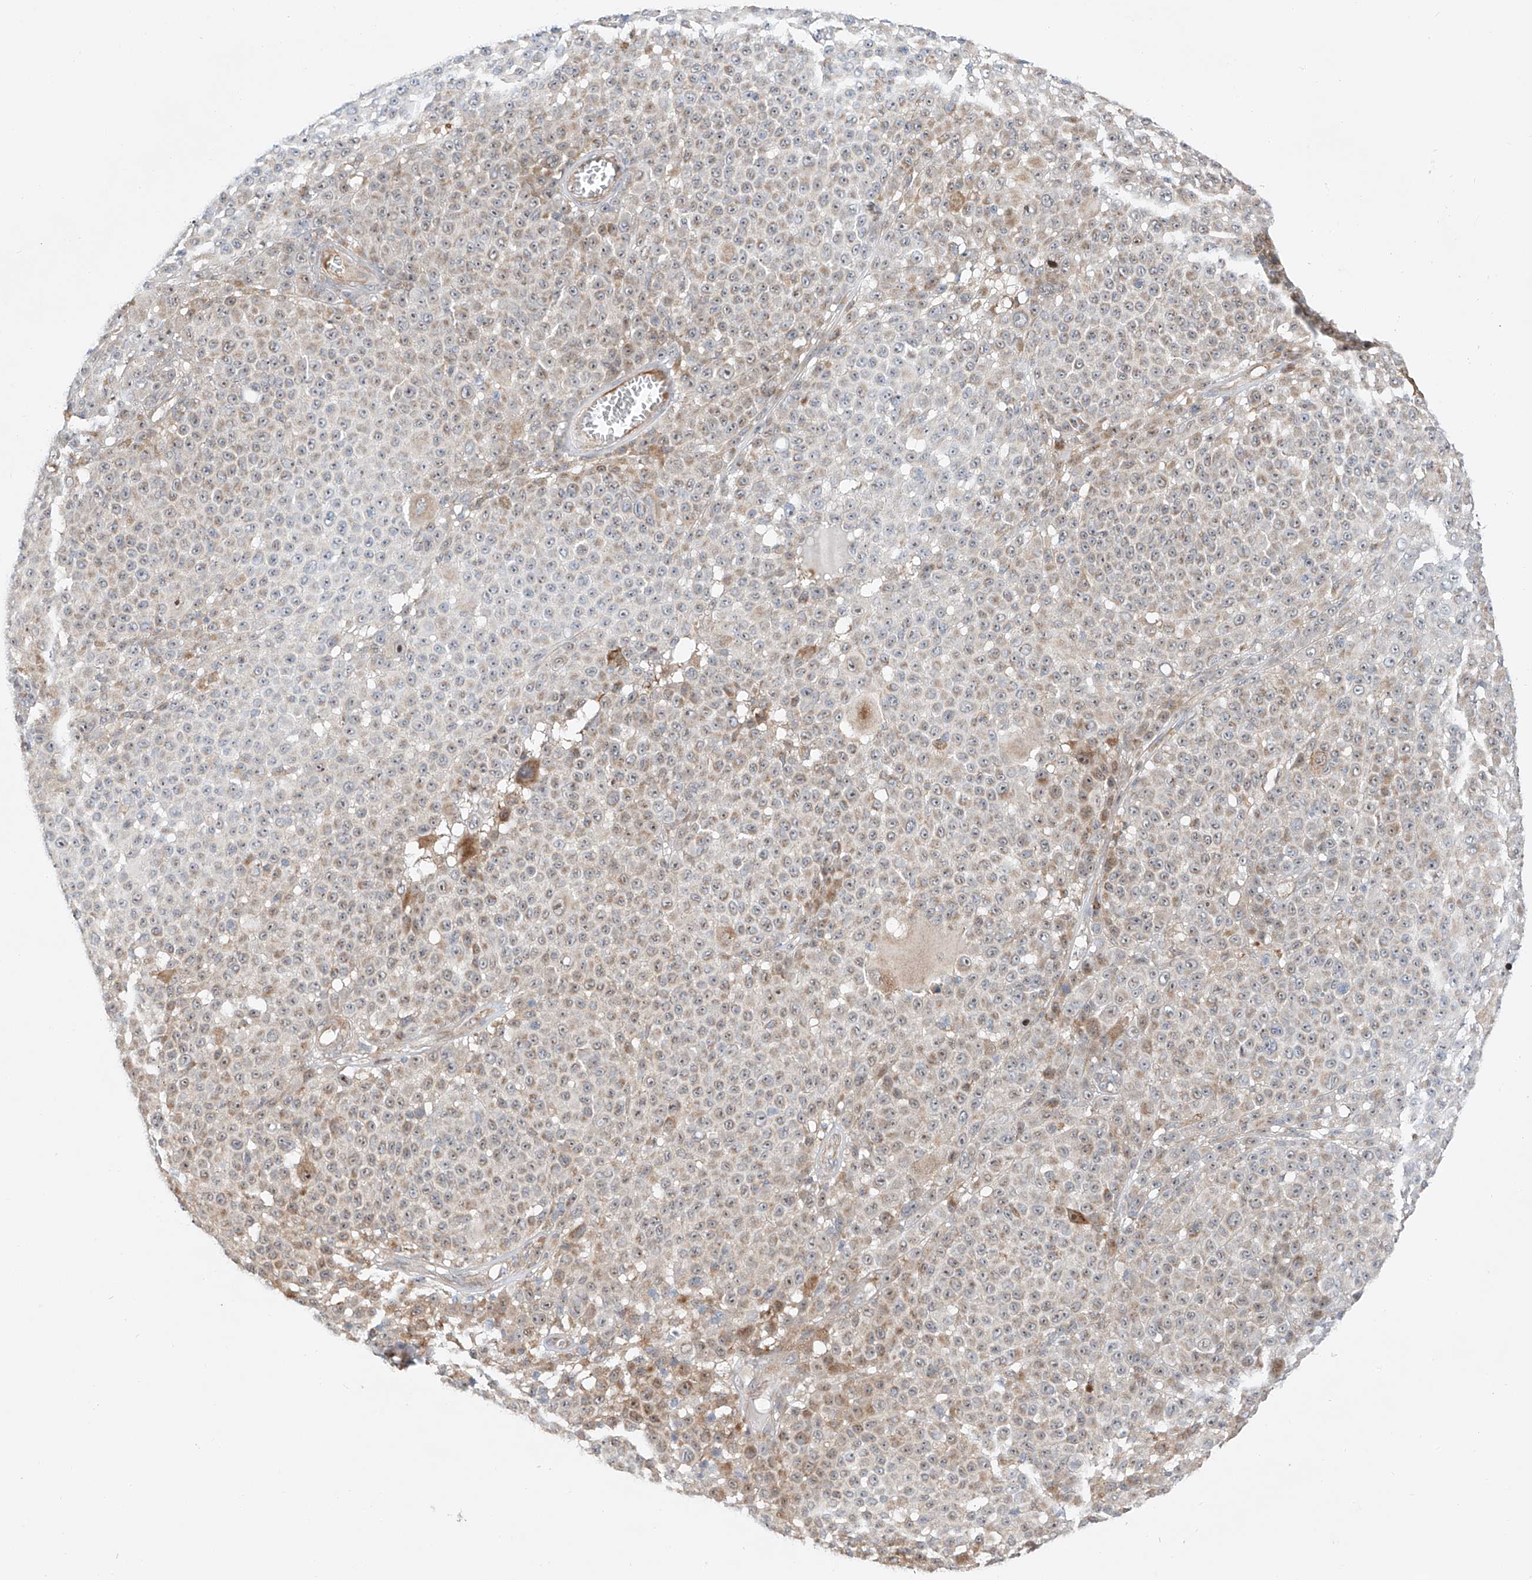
{"staining": {"intensity": "weak", "quantity": "<25%", "location": "cytoplasmic/membranous,nuclear"}, "tissue": "melanoma", "cell_type": "Tumor cells", "image_type": "cancer", "snomed": [{"axis": "morphology", "description": "Malignant melanoma, NOS"}, {"axis": "topography", "description": "Skin"}], "caption": "IHC of malignant melanoma exhibits no staining in tumor cells.", "gene": "CLDND1", "patient": {"sex": "female", "age": 94}}